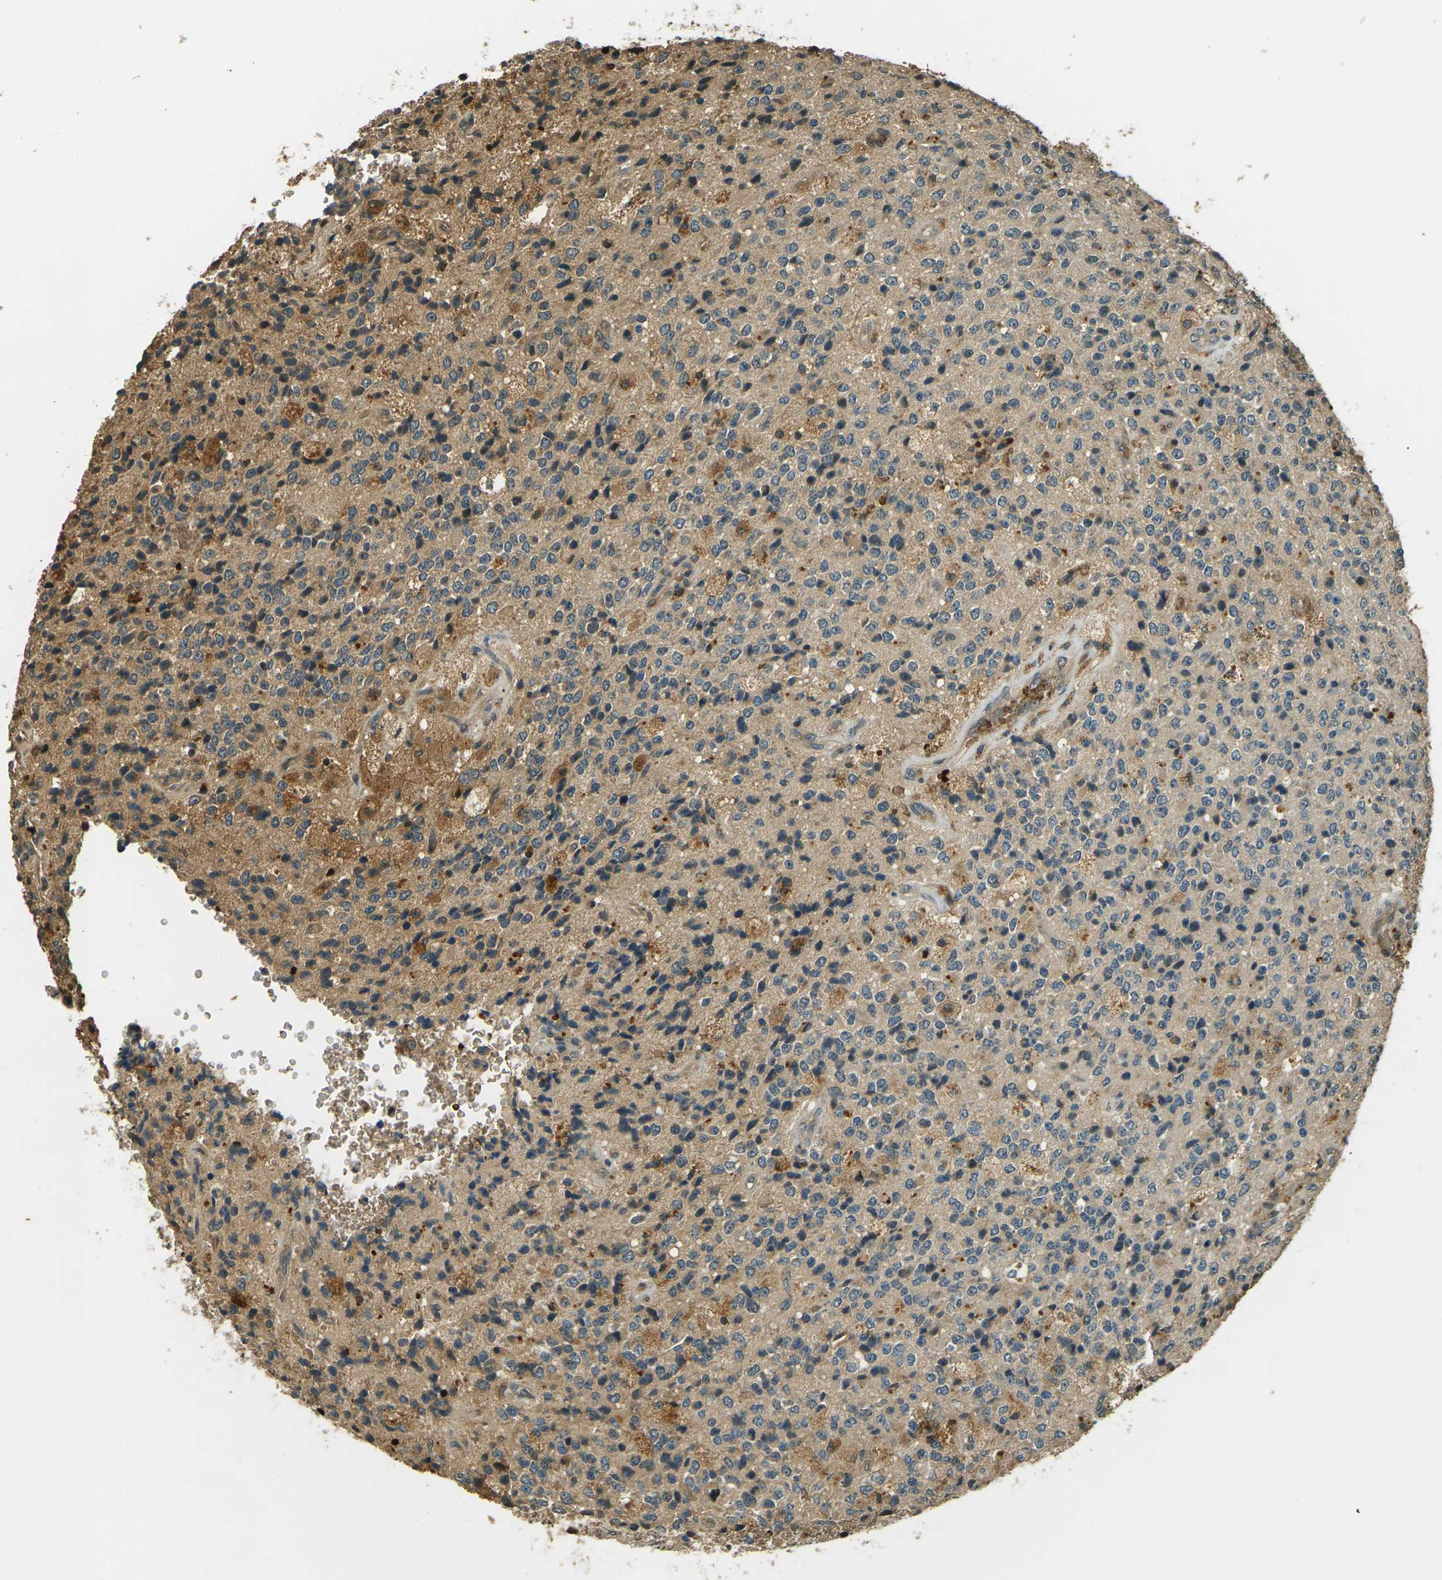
{"staining": {"intensity": "moderate", "quantity": "<25%", "location": "cytoplasmic/membranous"}, "tissue": "glioma", "cell_type": "Tumor cells", "image_type": "cancer", "snomed": [{"axis": "morphology", "description": "Glioma, malignant, High grade"}, {"axis": "topography", "description": "pancreas cauda"}], "caption": "A photomicrograph showing moderate cytoplasmic/membranous positivity in about <25% of tumor cells in malignant glioma (high-grade), as visualized by brown immunohistochemical staining.", "gene": "TOR1A", "patient": {"sex": "male", "age": 60}}